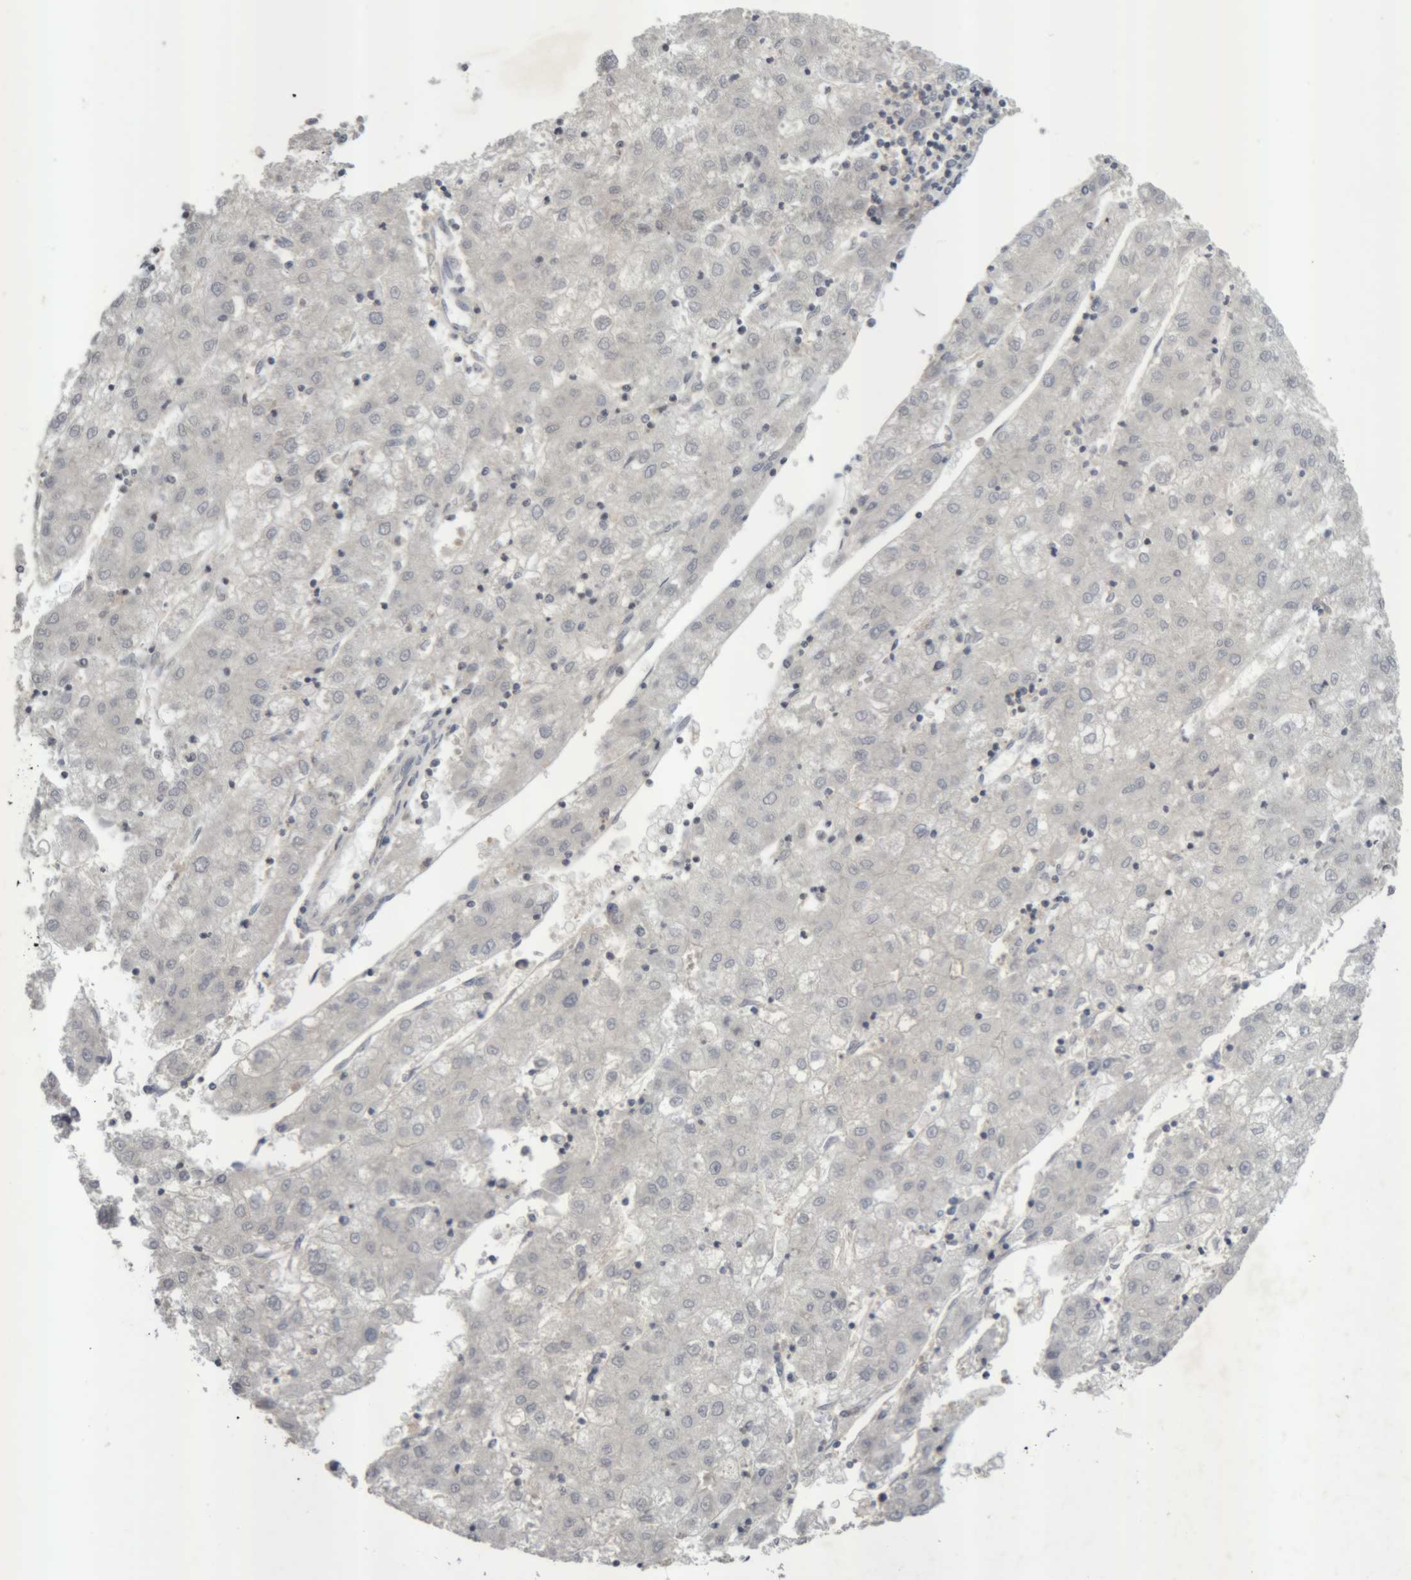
{"staining": {"intensity": "negative", "quantity": "none", "location": "none"}, "tissue": "liver cancer", "cell_type": "Tumor cells", "image_type": "cancer", "snomed": [{"axis": "morphology", "description": "Carcinoma, Hepatocellular, NOS"}, {"axis": "topography", "description": "Liver"}], "caption": "Liver cancer (hepatocellular carcinoma) was stained to show a protein in brown. There is no significant positivity in tumor cells.", "gene": "NFATC2", "patient": {"sex": "male", "age": 72}}